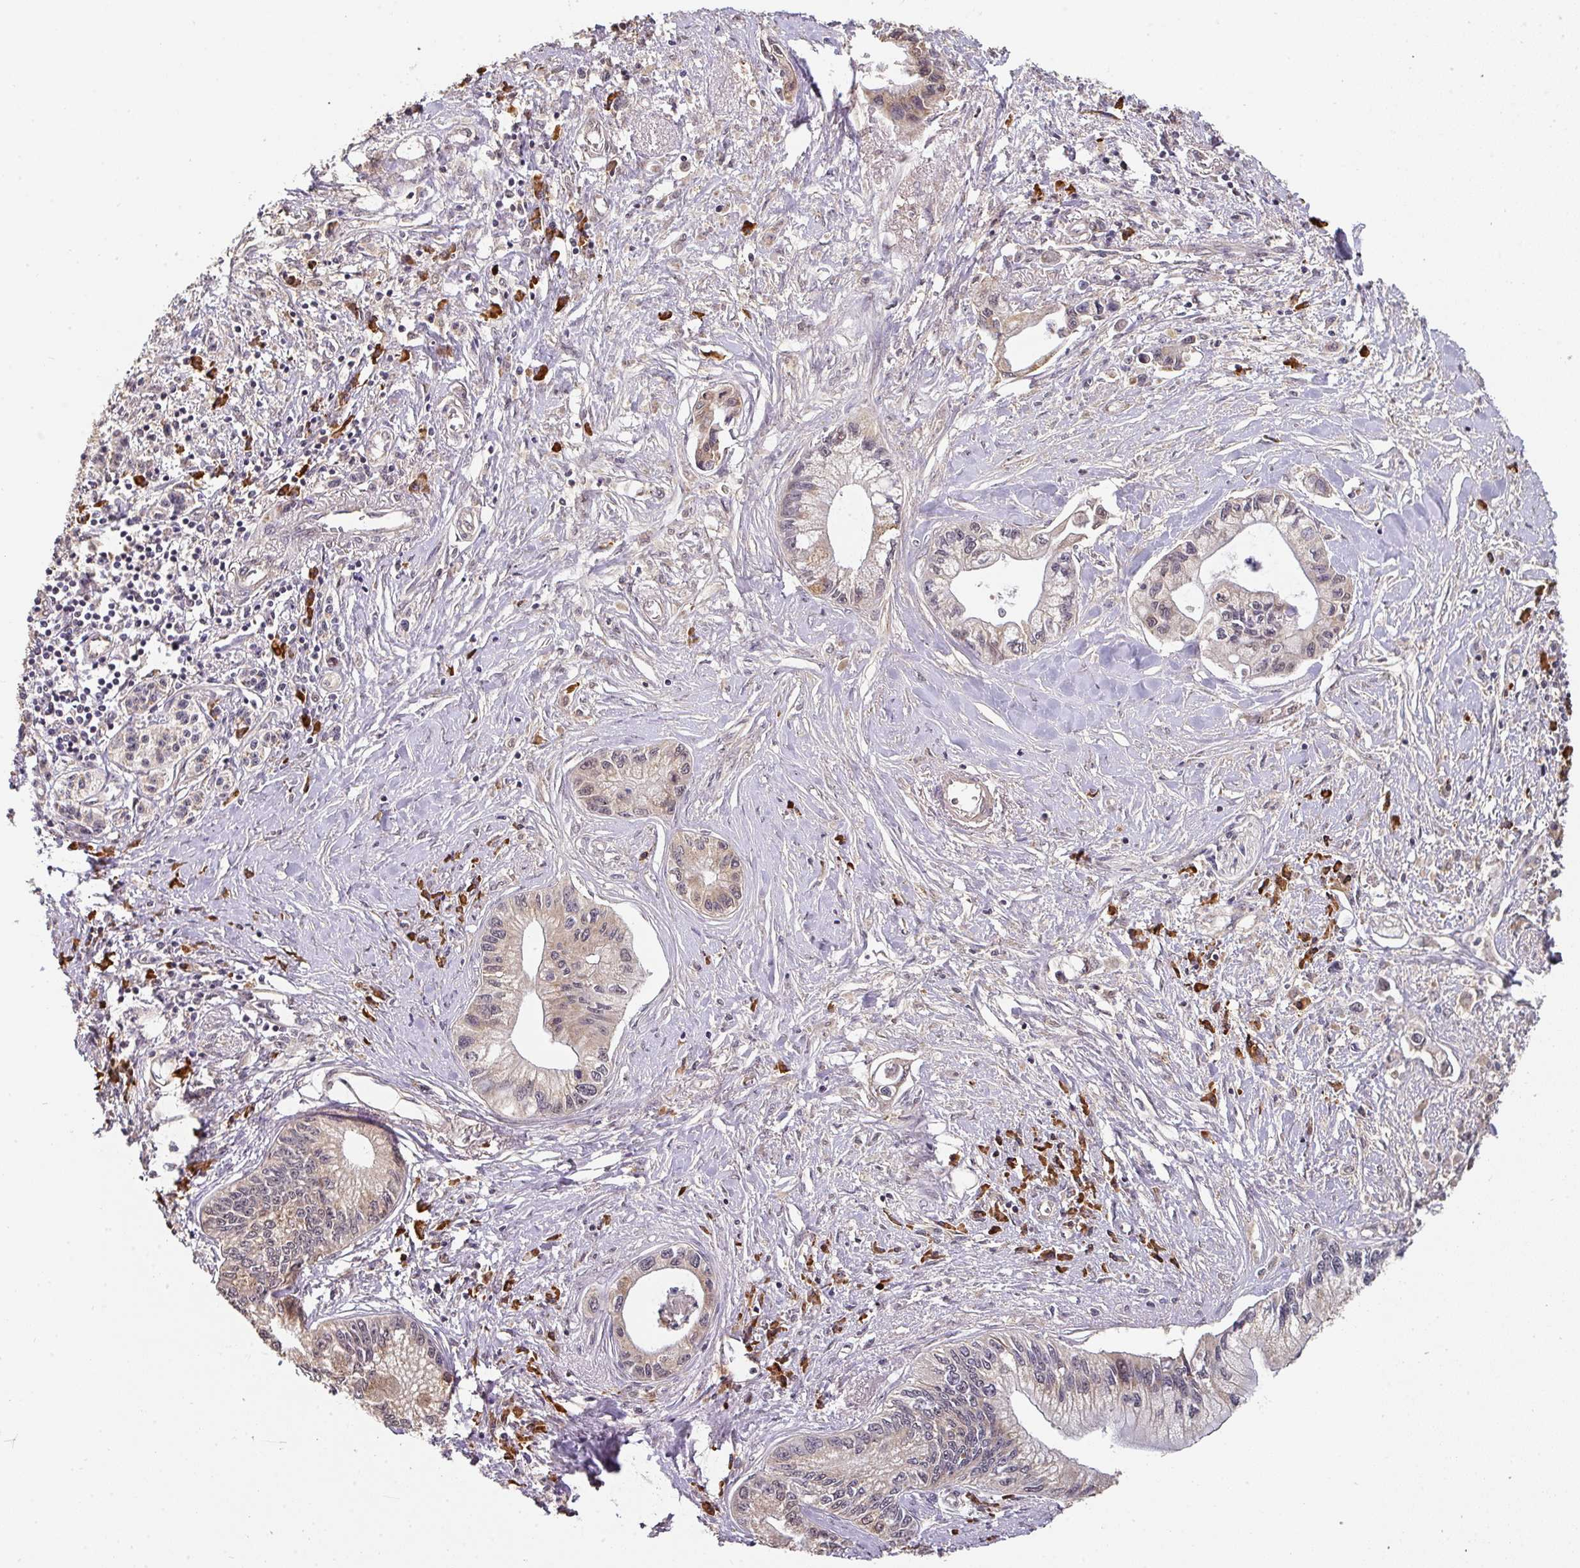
{"staining": {"intensity": "weak", "quantity": "25%-75%", "location": "cytoplasmic/membranous"}, "tissue": "pancreatic cancer", "cell_type": "Tumor cells", "image_type": "cancer", "snomed": [{"axis": "morphology", "description": "Adenocarcinoma, NOS"}, {"axis": "topography", "description": "Pancreas"}], "caption": "Immunohistochemistry (IHC) image of neoplastic tissue: human pancreatic adenocarcinoma stained using immunohistochemistry demonstrates low levels of weak protein expression localized specifically in the cytoplasmic/membranous of tumor cells, appearing as a cytoplasmic/membranous brown color.", "gene": "ACVR2B", "patient": {"sex": "male", "age": 61}}